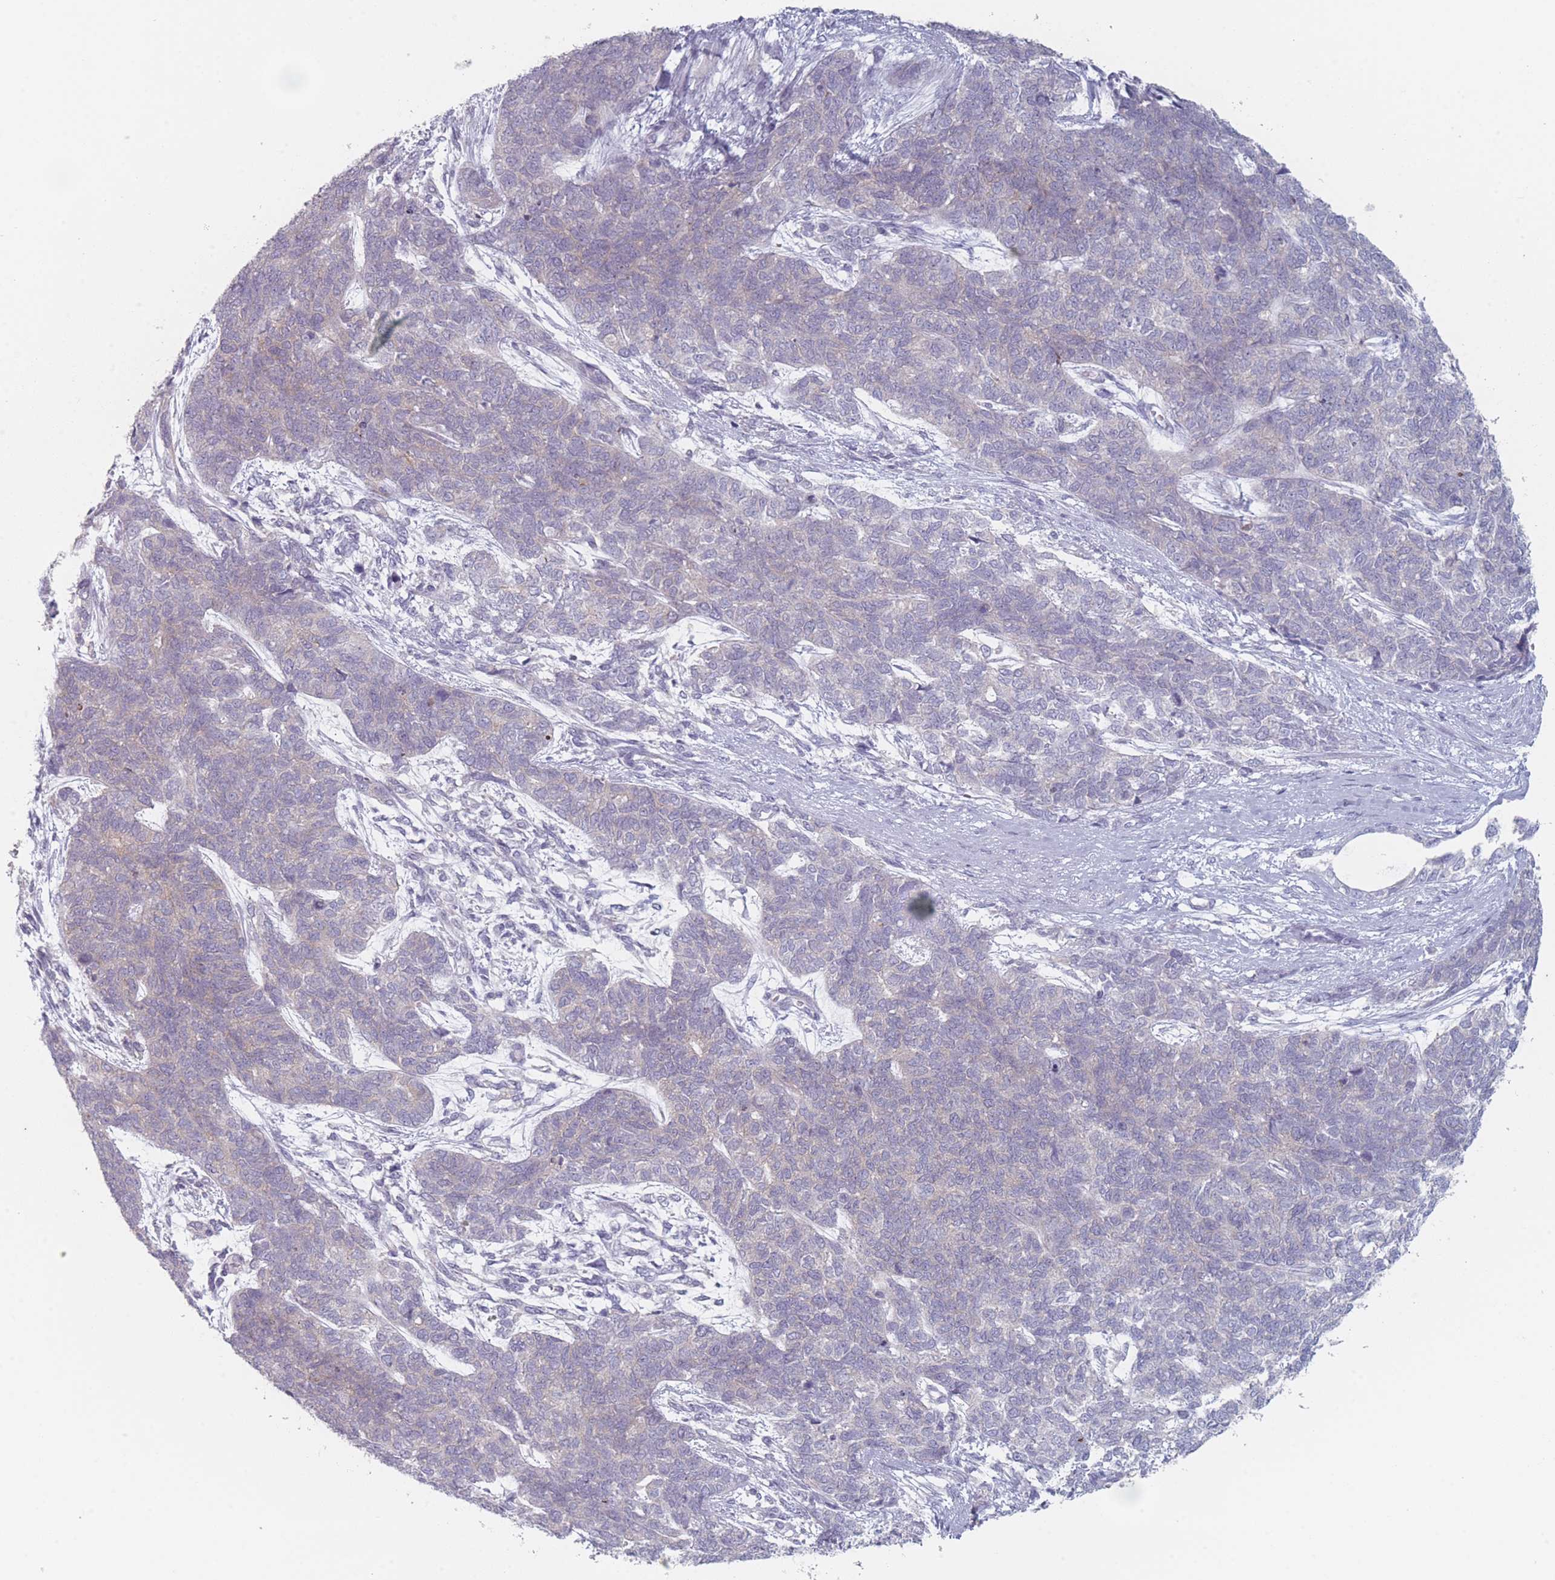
{"staining": {"intensity": "negative", "quantity": "none", "location": "none"}, "tissue": "cervical cancer", "cell_type": "Tumor cells", "image_type": "cancer", "snomed": [{"axis": "morphology", "description": "Squamous cell carcinoma, NOS"}, {"axis": "topography", "description": "Cervix"}], "caption": "This is a histopathology image of immunohistochemistry staining of cervical squamous cell carcinoma, which shows no positivity in tumor cells.", "gene": "RNF4", "patient": {"sex": "female", "age": 63}}